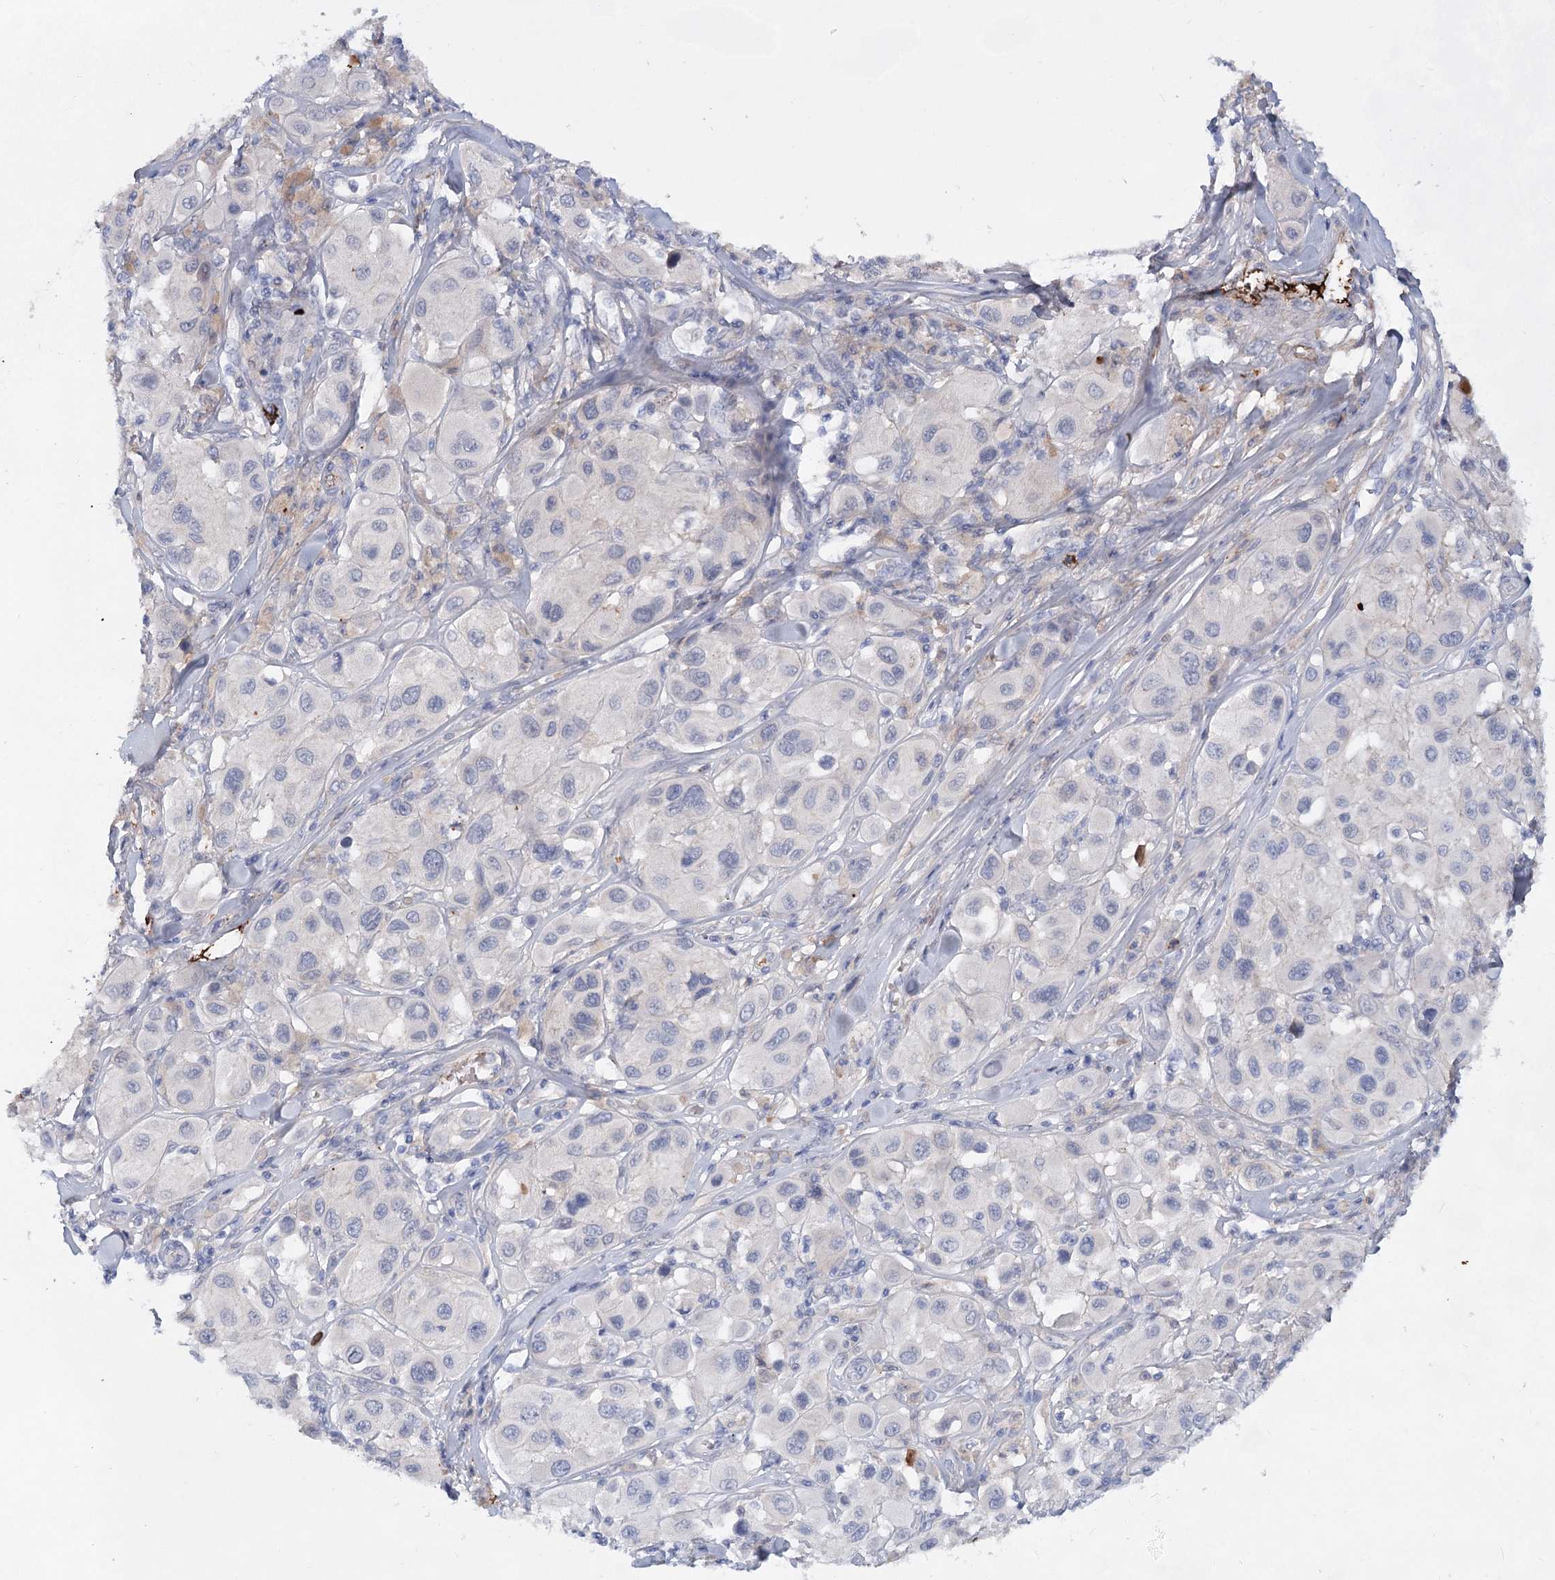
{"staining": {"intensity": "negative", "quantity": "none", "location": "none"}, "tissue": "melanoma", "cell_type": "Tumor cells", "image_type": "cancer", "snomed": [{"axis": "morphology", "description": "Malignant melanoma, Metastatic site"}, {"axis": "topography", "description": "Skin"}], "caption": "A micrograph of human malignant melanoma (metastatic site) is negative for staining in tumor cells. (Brightfield microscopy of DAB immunohistochemistry at high magnification).", "gene": "TASOR2", "patient": {"sex": "male", "age": 41}}